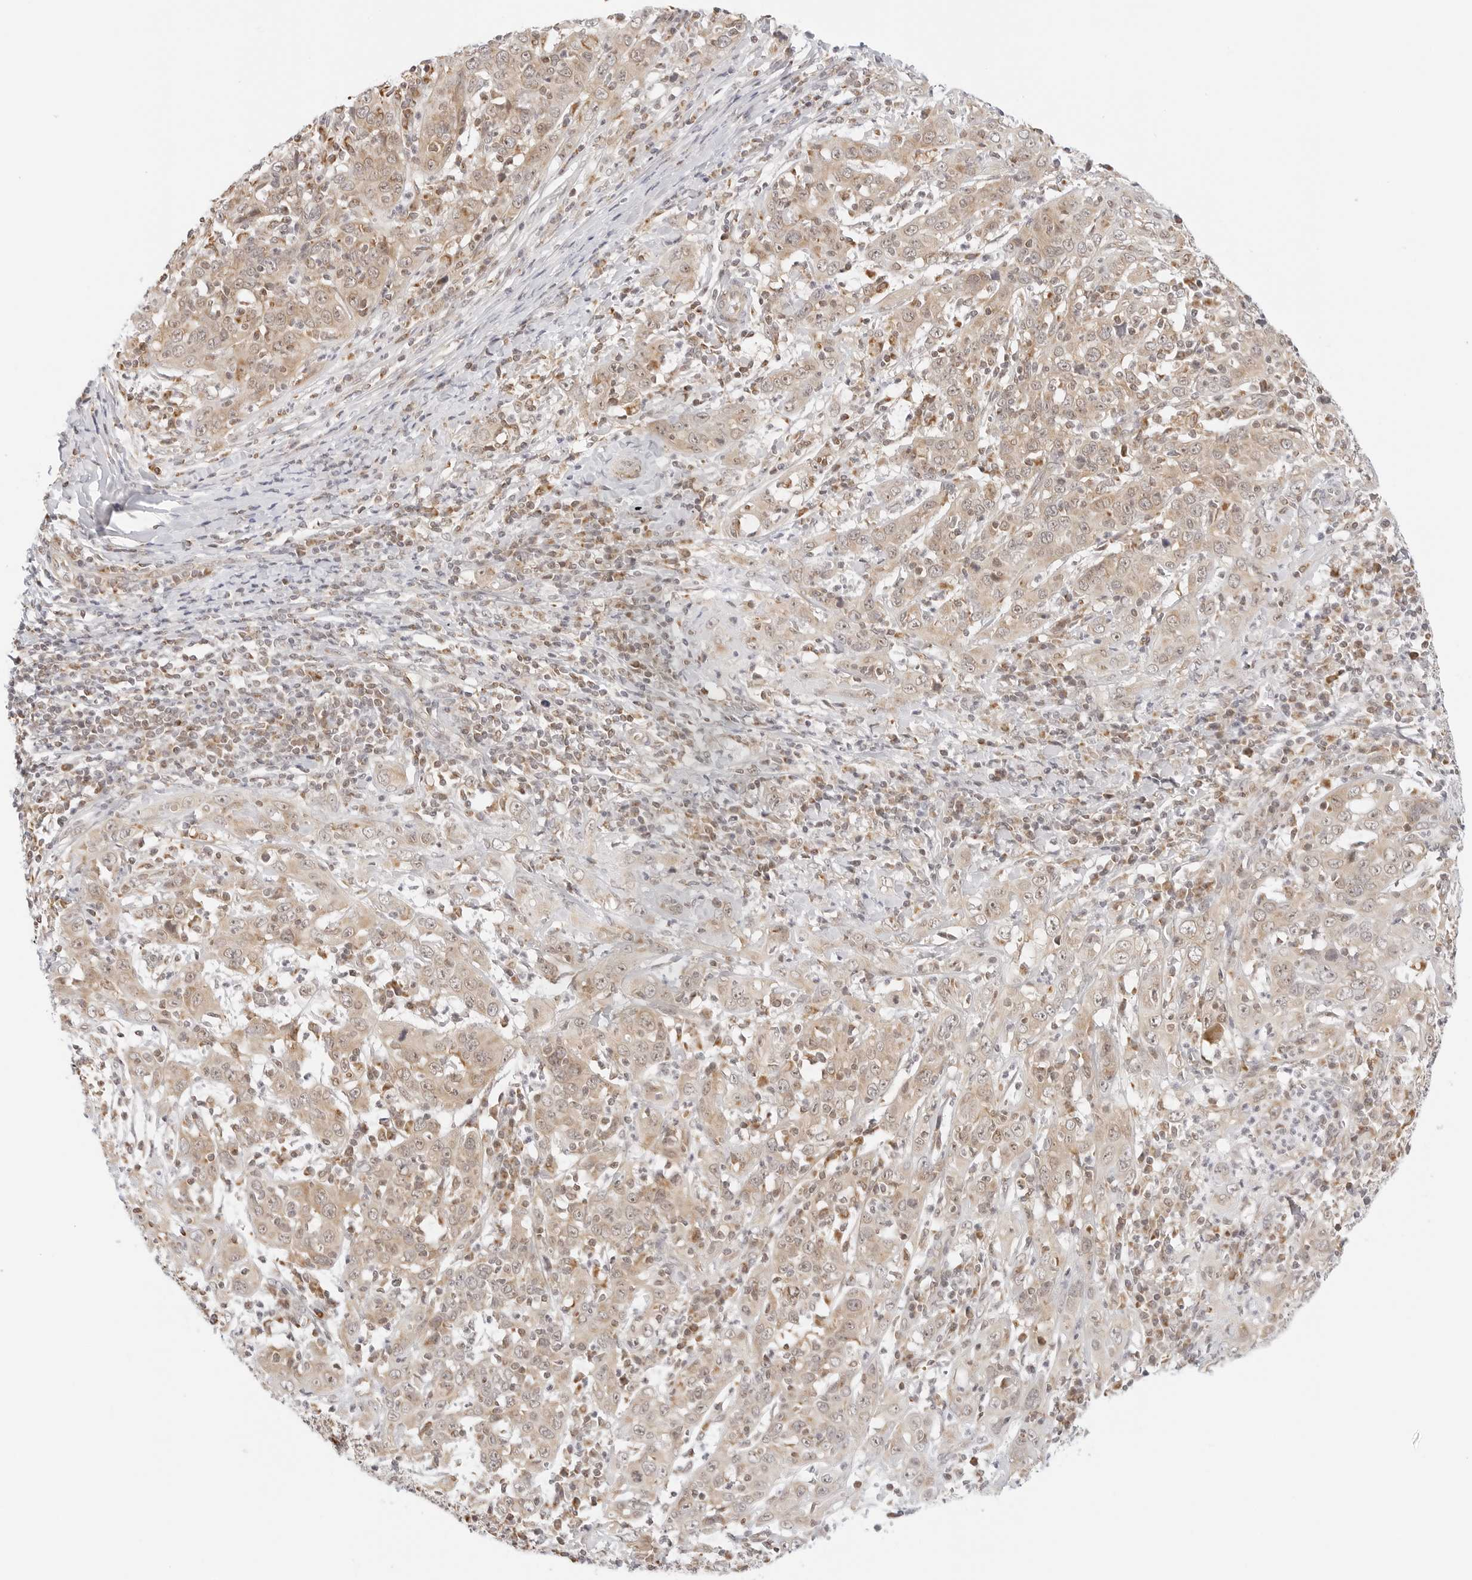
{"staining": {"intensity": "weak", "quantity": ">75%", "location": "cytoplasmic/membranous,nuclear"}, "tissue": "cervical cancer", "cell_type": "Tumor cells", "image_type": "cancer", "snomed": [{"axis": "morphology", "description": "Squamous cell carcinoma, NOS"}, {"axis": "topography", "description": "Cervix"}], "caption": "Protein staining of cervical cancer (squamous cell carcinoma) tissue exhibits weak cytoplasmic/membranous and nuclear expression in about >75% of tumor cells.", "gene": "GORAB", "patient": {"sex": "female", "age": 46}}